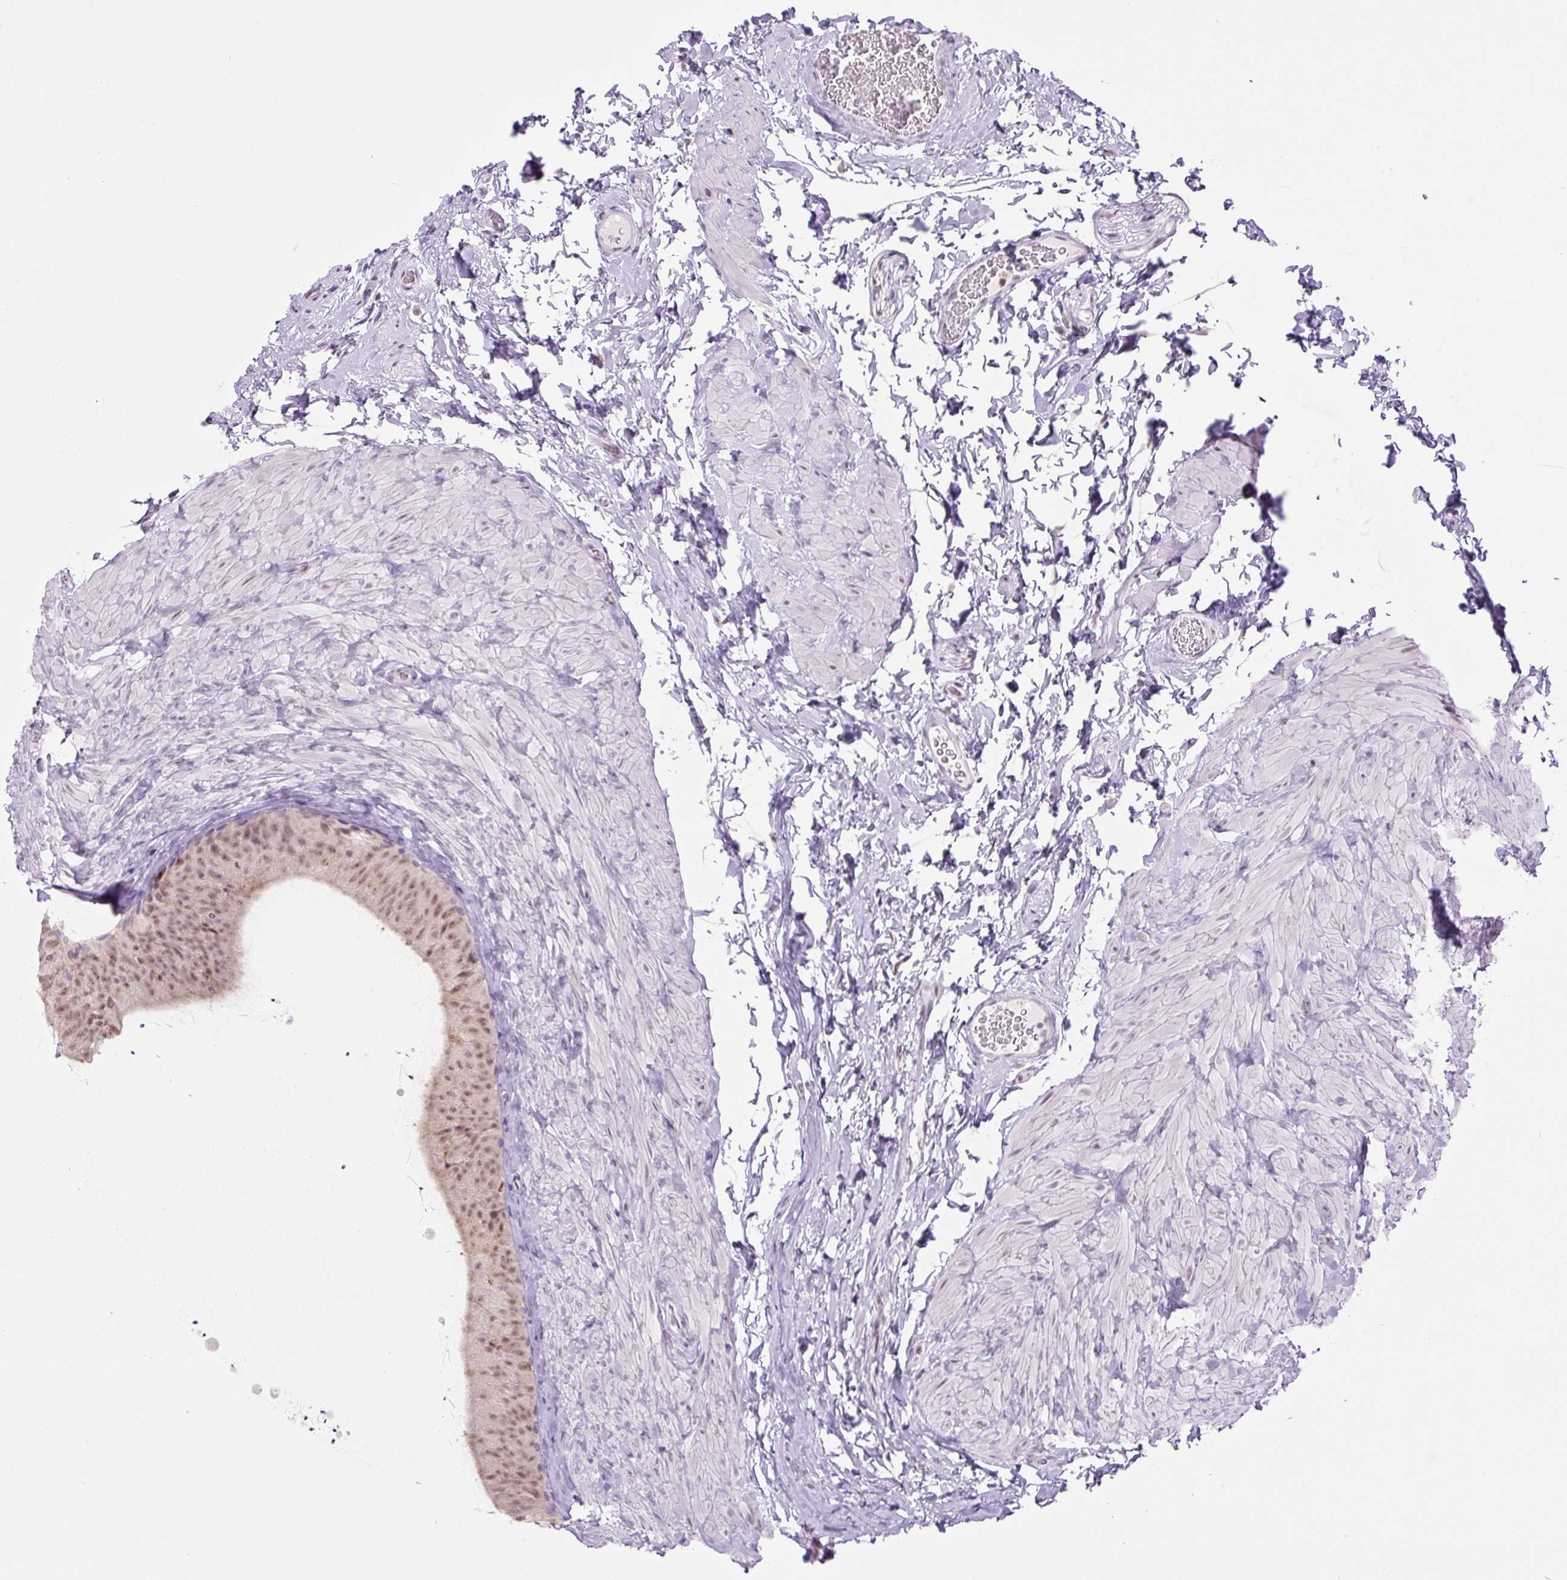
{"staining": {"intensity": "weak", "quantity": "25%-75%", "location": "nuclear"}, "tissue": "epididymis", "cell_type": "Glandular cells", "image_type": "normal", "snomed": [{"axis": "morphology", "description": "Normal tissue, NOS"}, {"axis": "topography", "description": "Epididymis, spermatic cord, NOS"}, {"axis": "topography", "description": "Epididymis"}], "caption": "Immunohistochemical staining of normal human epididymis reveals low levels of weak nuclear staining in approximately 25%-75% of glandular cells.", "gene": "TLE3", "patient": {"sex": "male", "age": 31}}